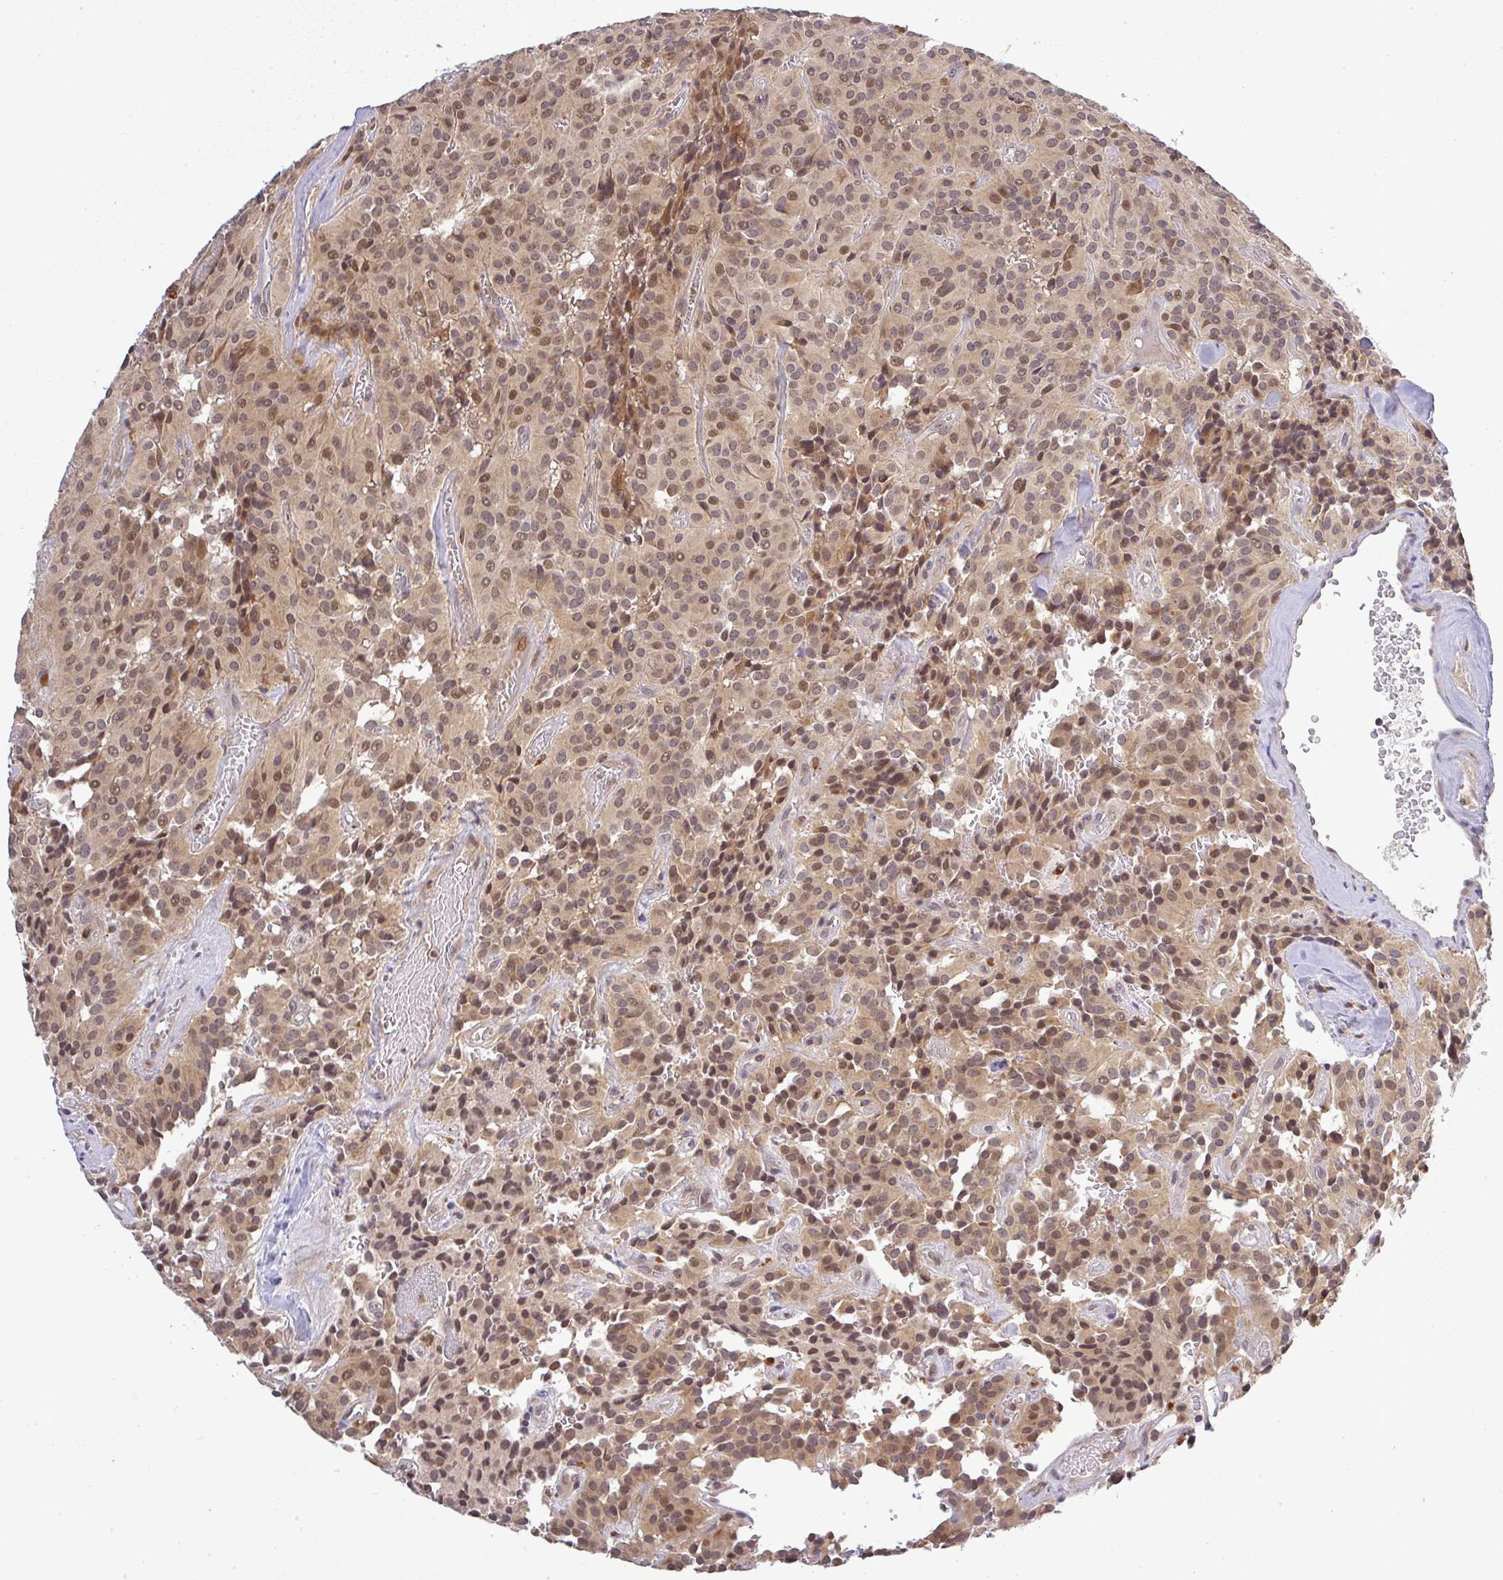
{"staining": {"intensity": "weak", "quantity": ">75%", "location": "cytoplasmic/membranous,nuclear"}, "tissue": "glioma", "cell_type": "Tumor cells", "image_type": "cancer", "snomed": [{"axis": "morphology", "description": "Glioma, malignant, Low grade"}, {"axis": "topography", "description": "Brain"}], "caption": "Glioma tissue exhibits weak cytoplasmic/membranous and nuclear expression in about >75% of tumor cells", "gene": "FAM153A", "patient": {"sex": "male", "age": 42}}